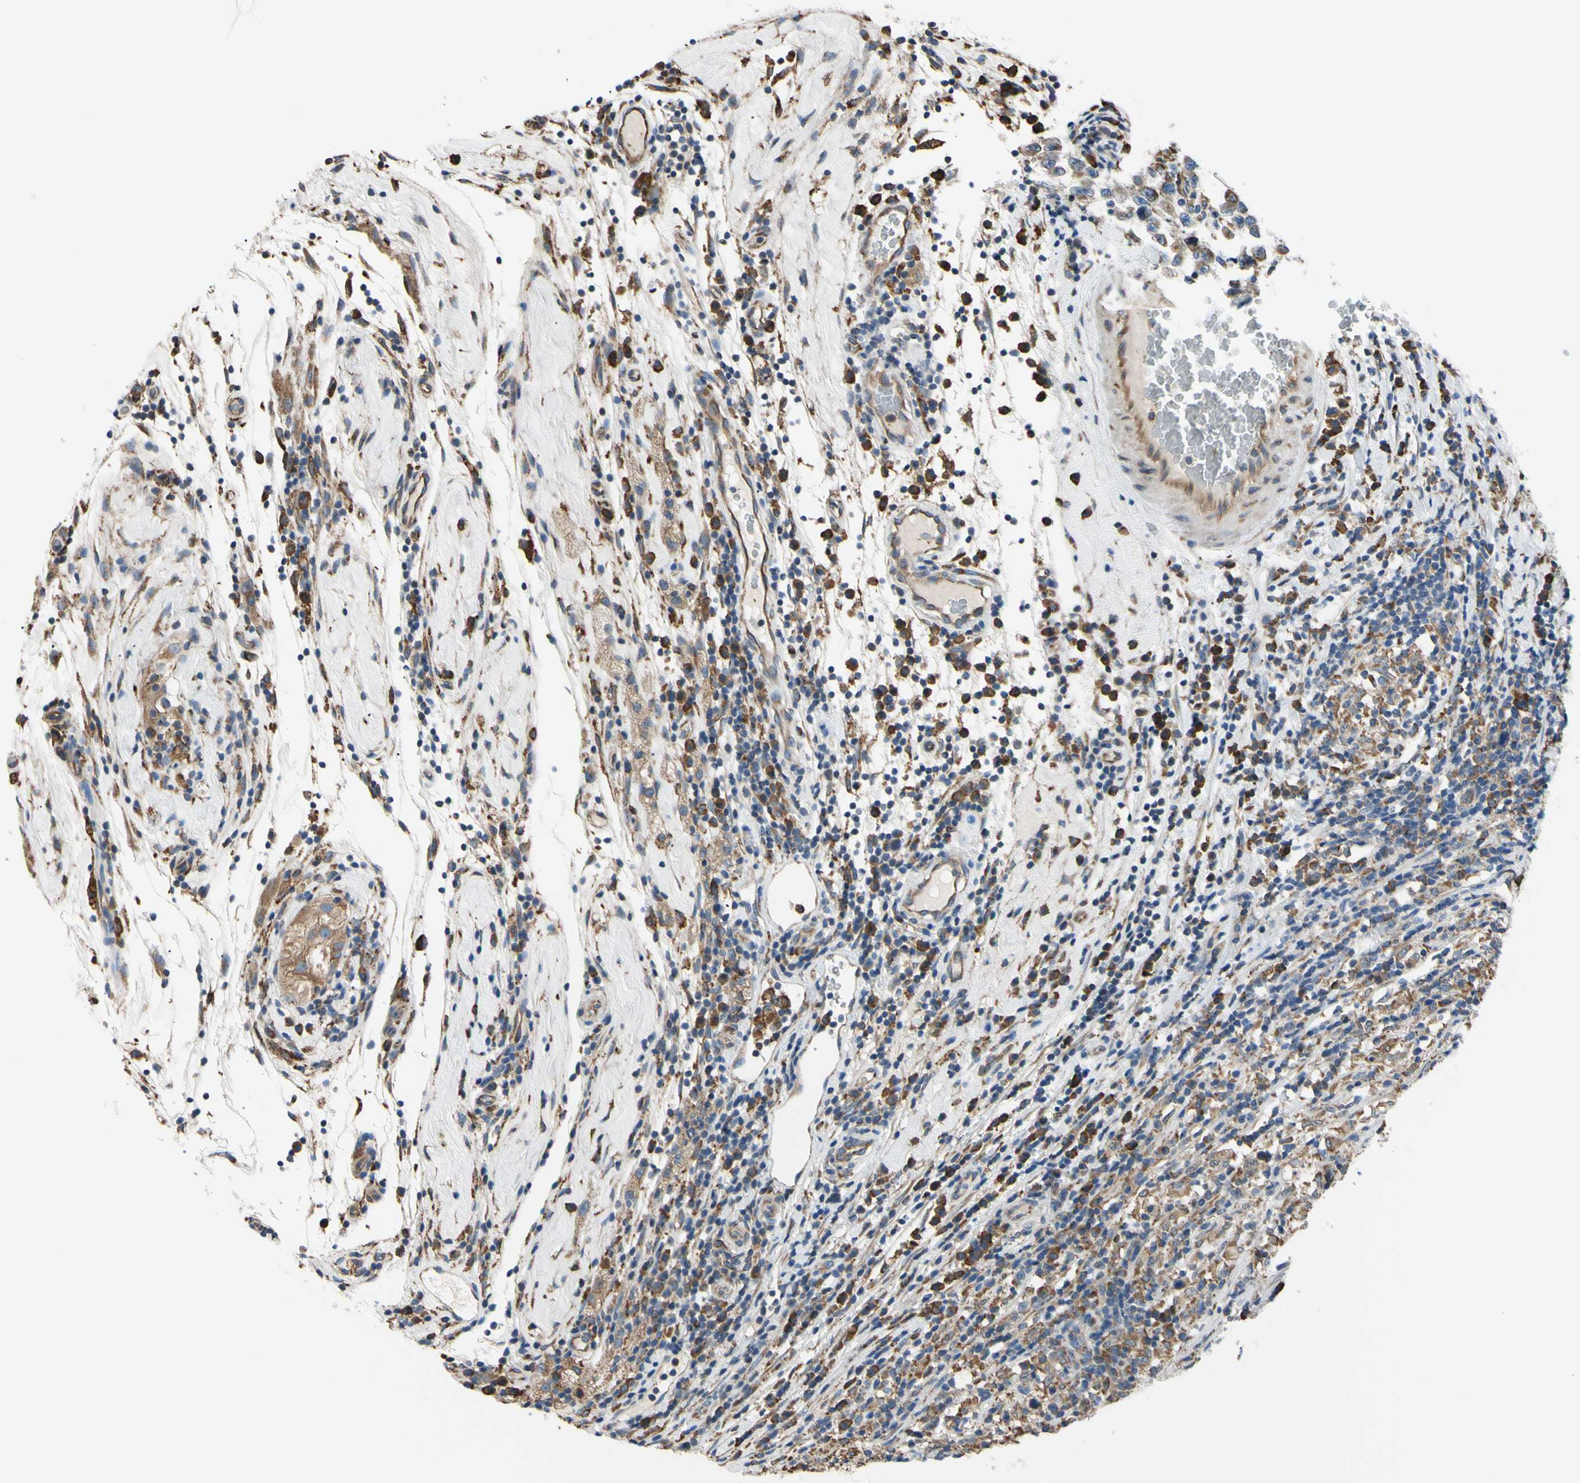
{"staining": {"intensity": "weak", "quantity": "25%-75%", "location": "cytoplasmic/membranous"}, "tissue": "testis cancer", "cell_type": "Tumor cells", "image_type": "cancer", "snomed": [{"axis": "morphology", "description": "Seminoma, NOS"}, {"axis": "topography", "description": "Testis"}], "caption": "A brown stain shows weak cytoplasmic/membranous positivity of a protein in human seminoma (testis) tumor cells. (DAB = brown stain, brightfield microscopy at high magnification).", "gene": "BMF", "patient": {"sex": "male", "age": 43}}